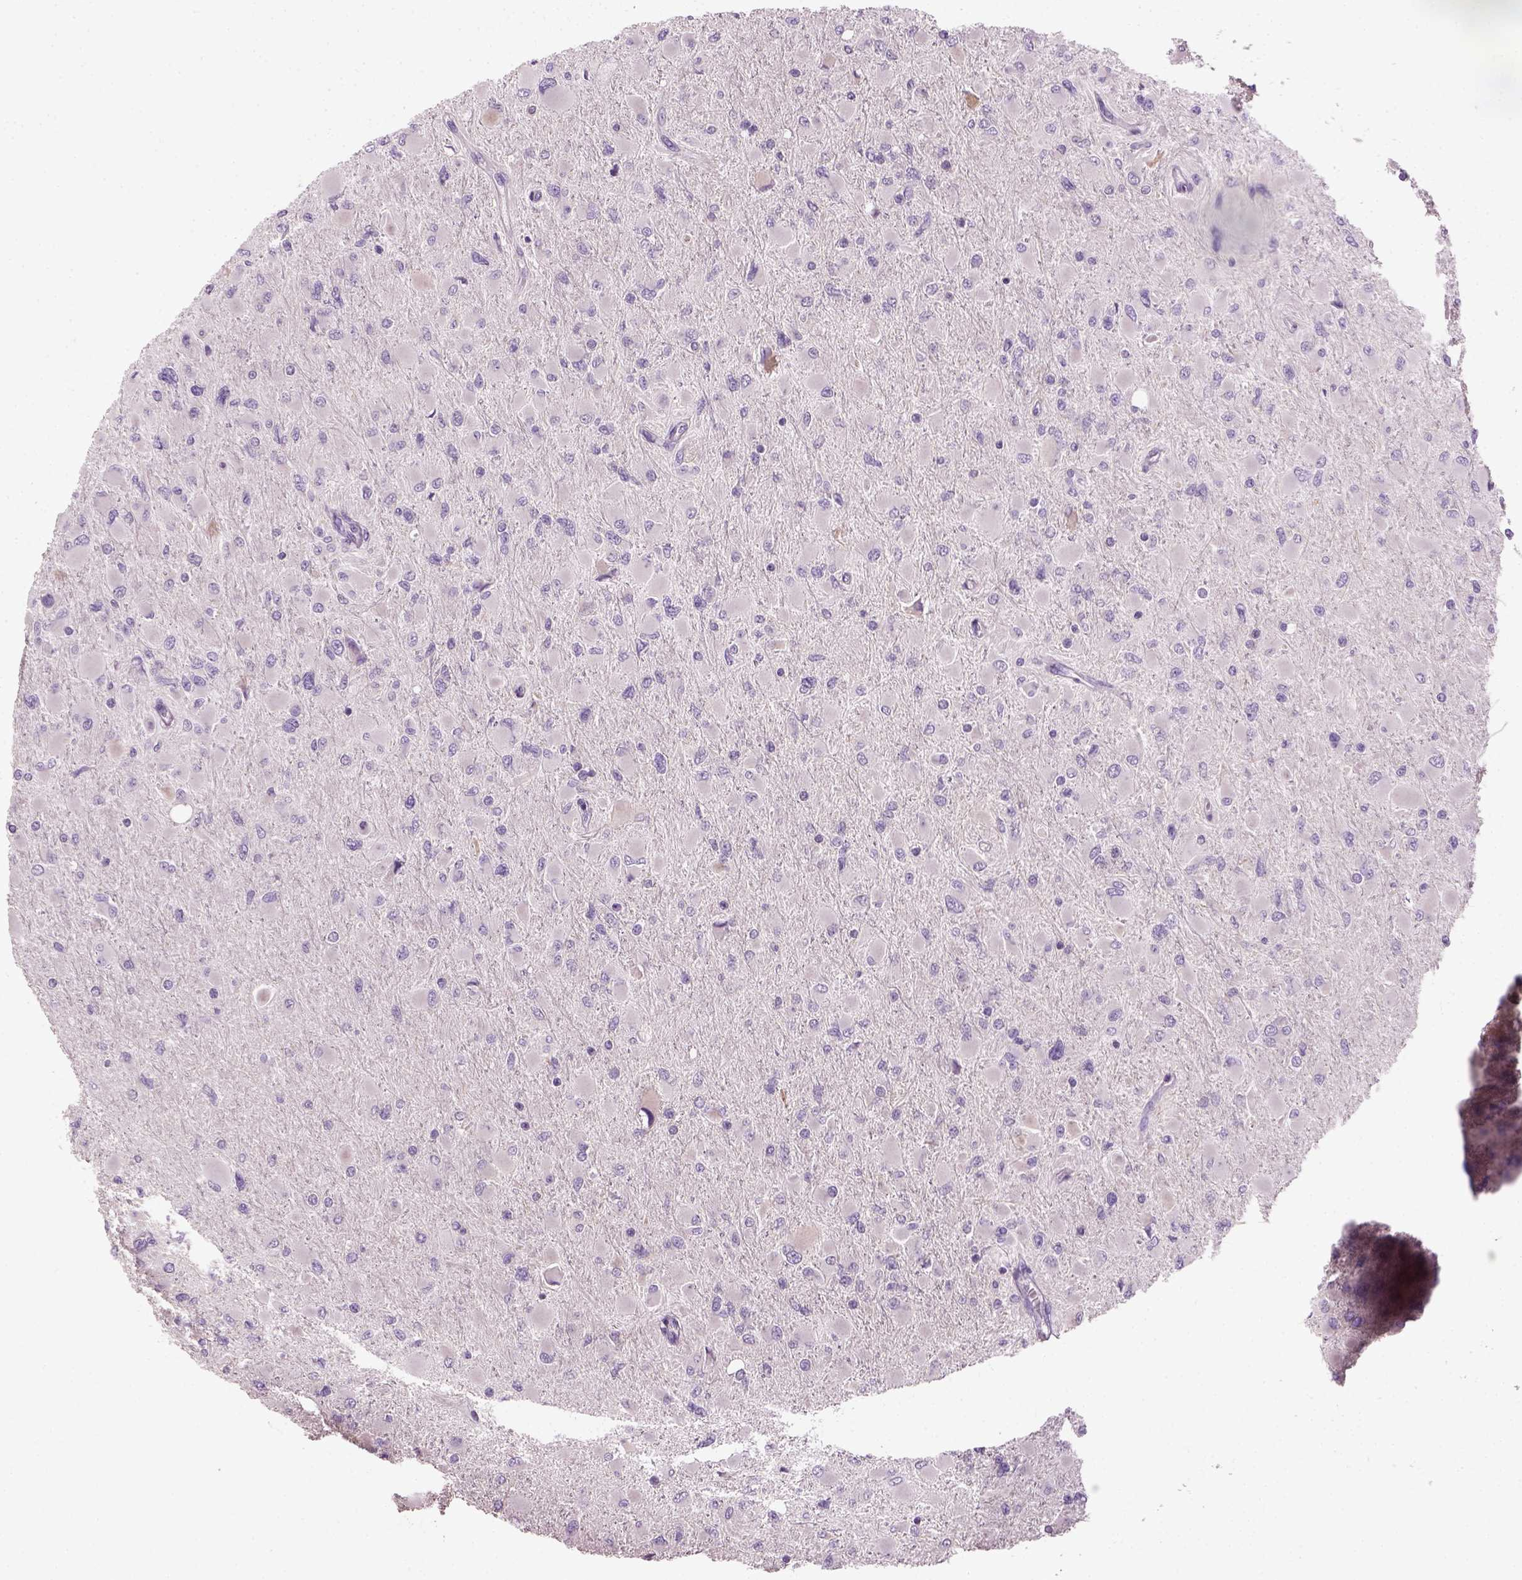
{"staining": {"intensity": "negative", "quantity": "none", "location": "none"}, "tissue": "glioma", "cell_type": "Tumor cells", "image_type": "cancer", "snomed": [{"axis": "morphology", "description": "Glioma, malignant, High grade"}, {"axis": "topography", "description": "Cerebral cortex"}], "caption": "Malignant high-grade glioma was stained to show a protein in brown. There is no significant positivity in tumor cells.", "gene": "ELOVL3", "patient": {"sex": "female", "age": 36}}